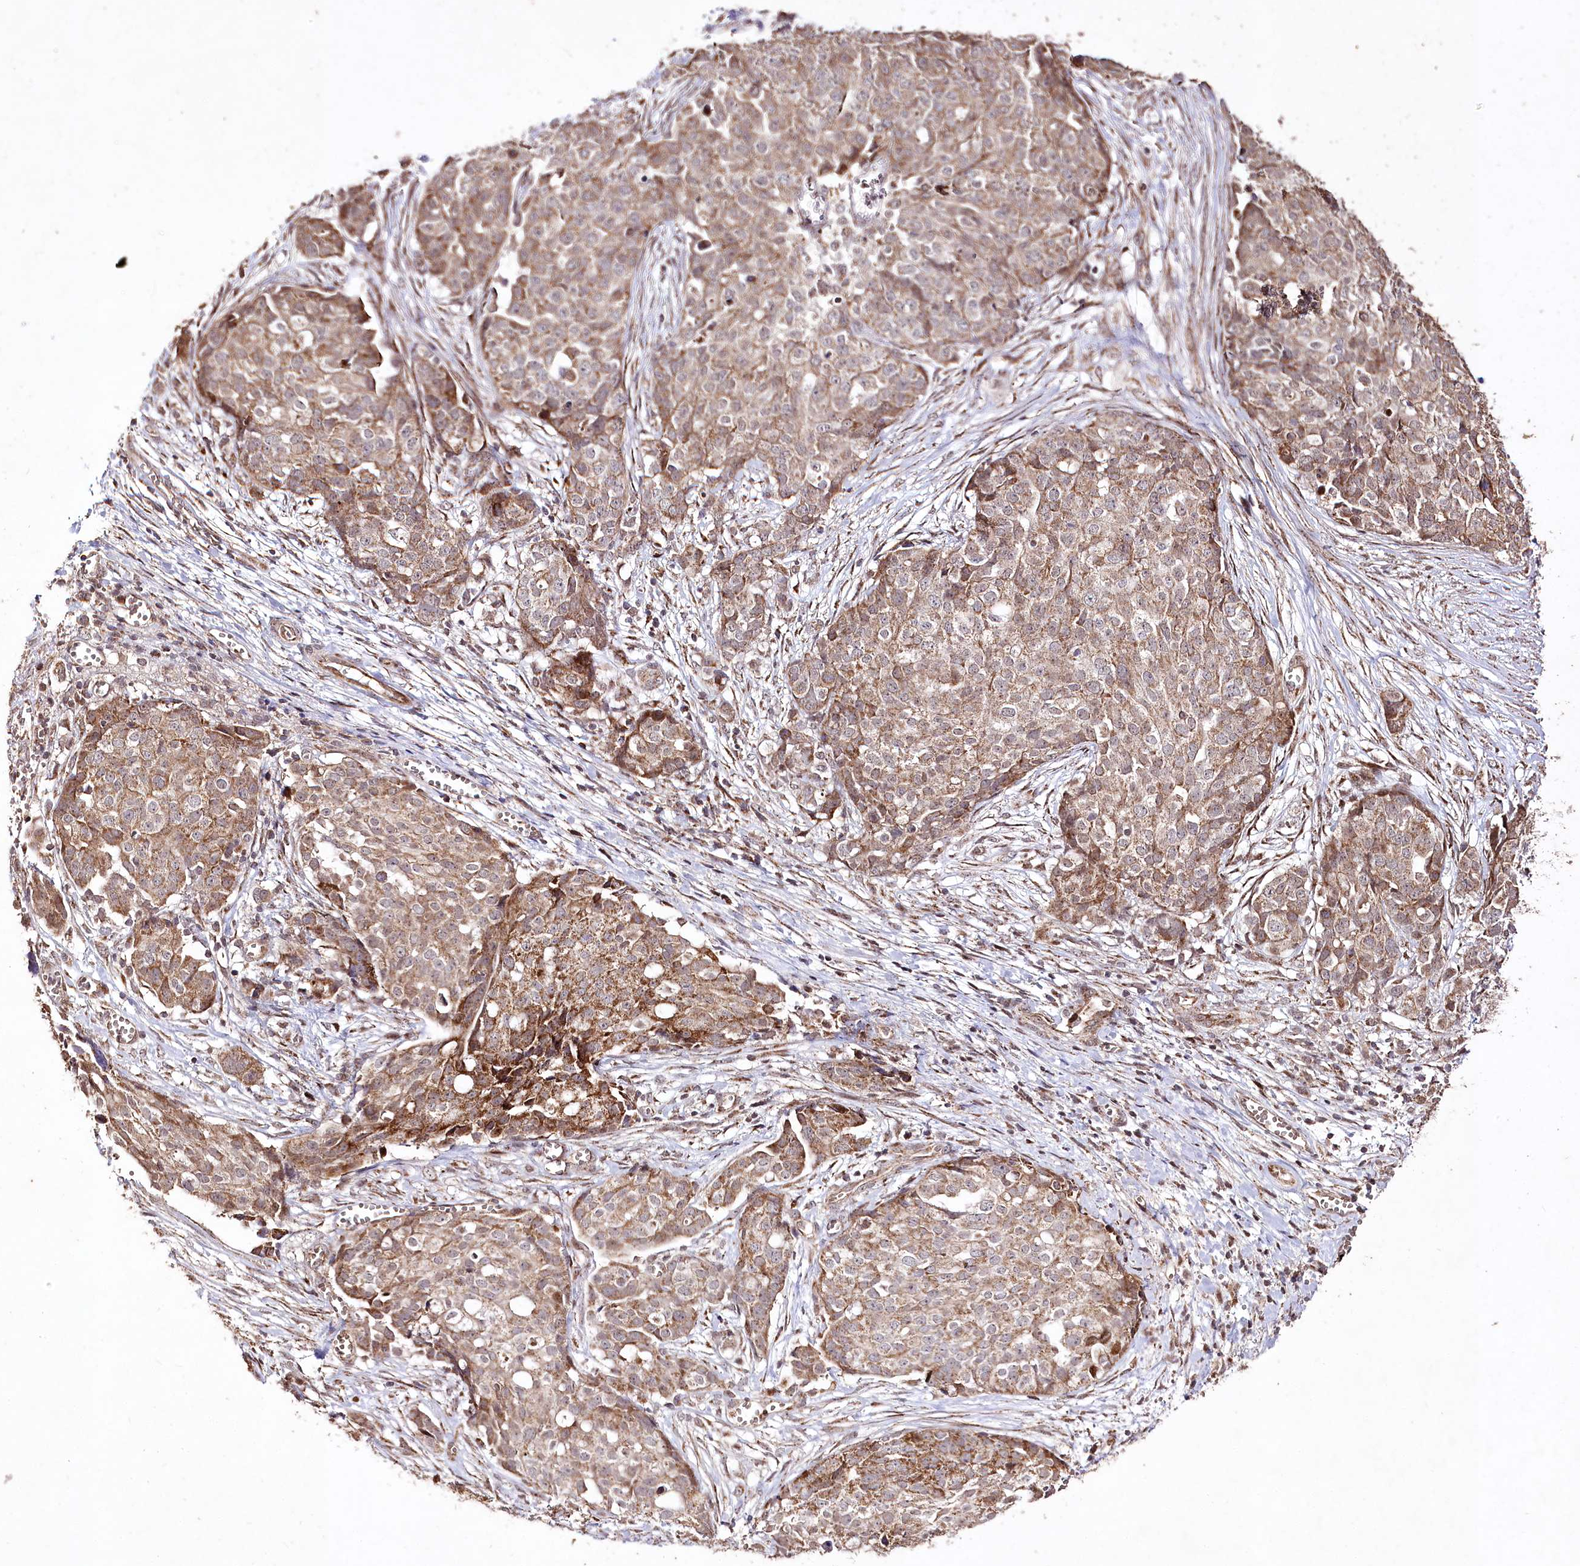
{"staining": {"intensity": "moderate", "quantity": ">75%", "location": "cytoplasmic/membranous"}, "tissue": "ovarian cancer", "cell_type": "Tumor cells", "image_type": "cancer", "snomed": [{"axis": "morphology", "description": "Cystadenocarcinoma, serous, NOS"}, {"axis": "topography", "description": "Soft tissue"}, {"axis": "topography", "description": "Ovary"}], "caption": "This micrograph displays IHC staining of human ovarian serous cystadenocarcinoma, with medium moderate cytoplasmic/membranous expression in about >75% of tumor cells.", "gene": "CARD19", "patient": {"sex": "female", "age": 57}}